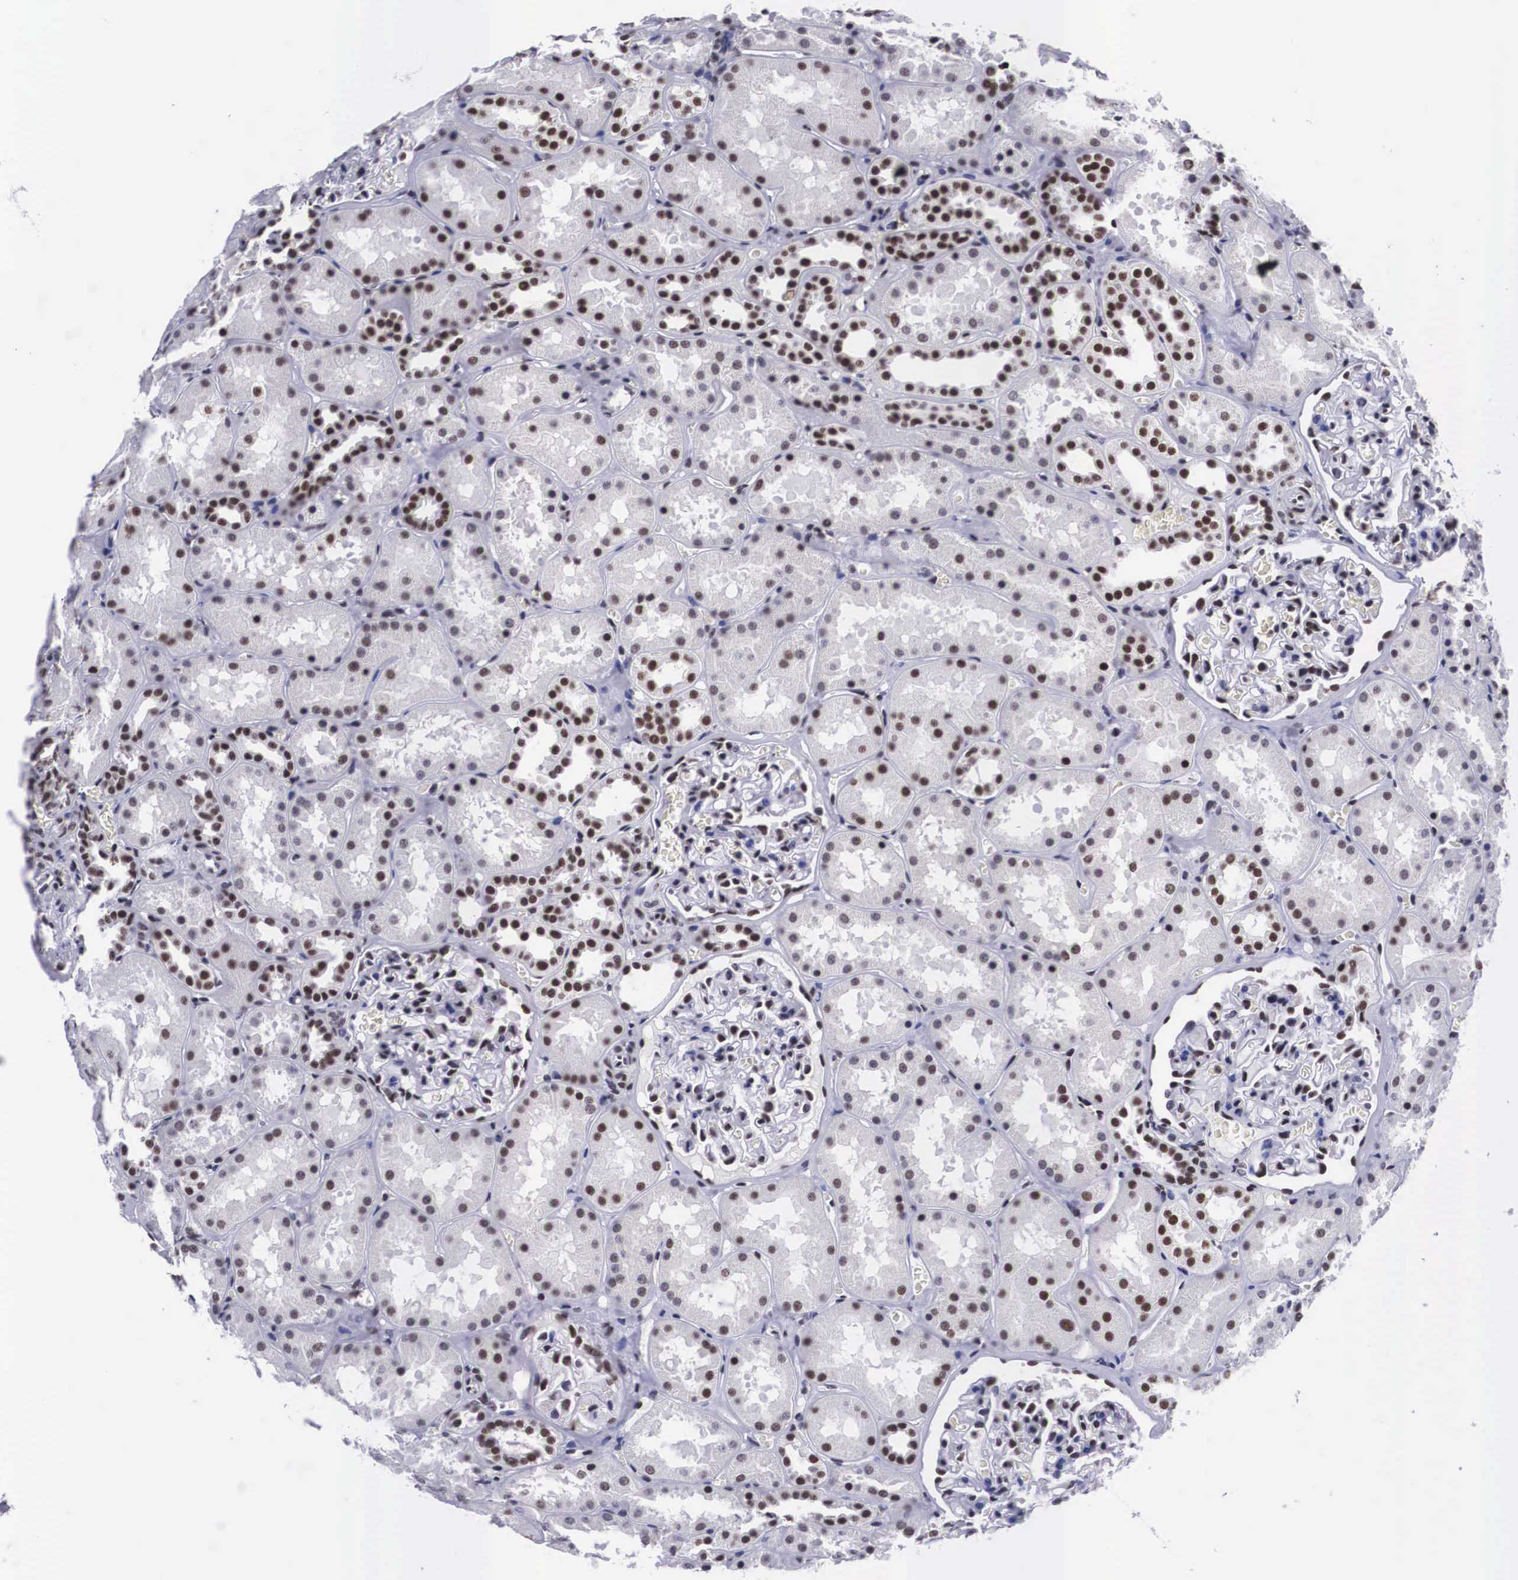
{"staining": {"intensity": "moderate", "quantity": ">75%", "location": "nuclear"}, "tissue": "kidney", "cell_type": "Cells in glomeruli", "image_type": "normal", "snomed": [{"axis": "morphology", "description": "Normal tissue, NOS"}, {"axis": "topography", "description": "Kidney"}], "caption": "Moderate nuclear expression for a protein is identified in about >75% of cells in glomeruli of unremarkable kidney using IHC.", "gene": "SF3A1", "patient": {"sex": "female", "age": 52}}